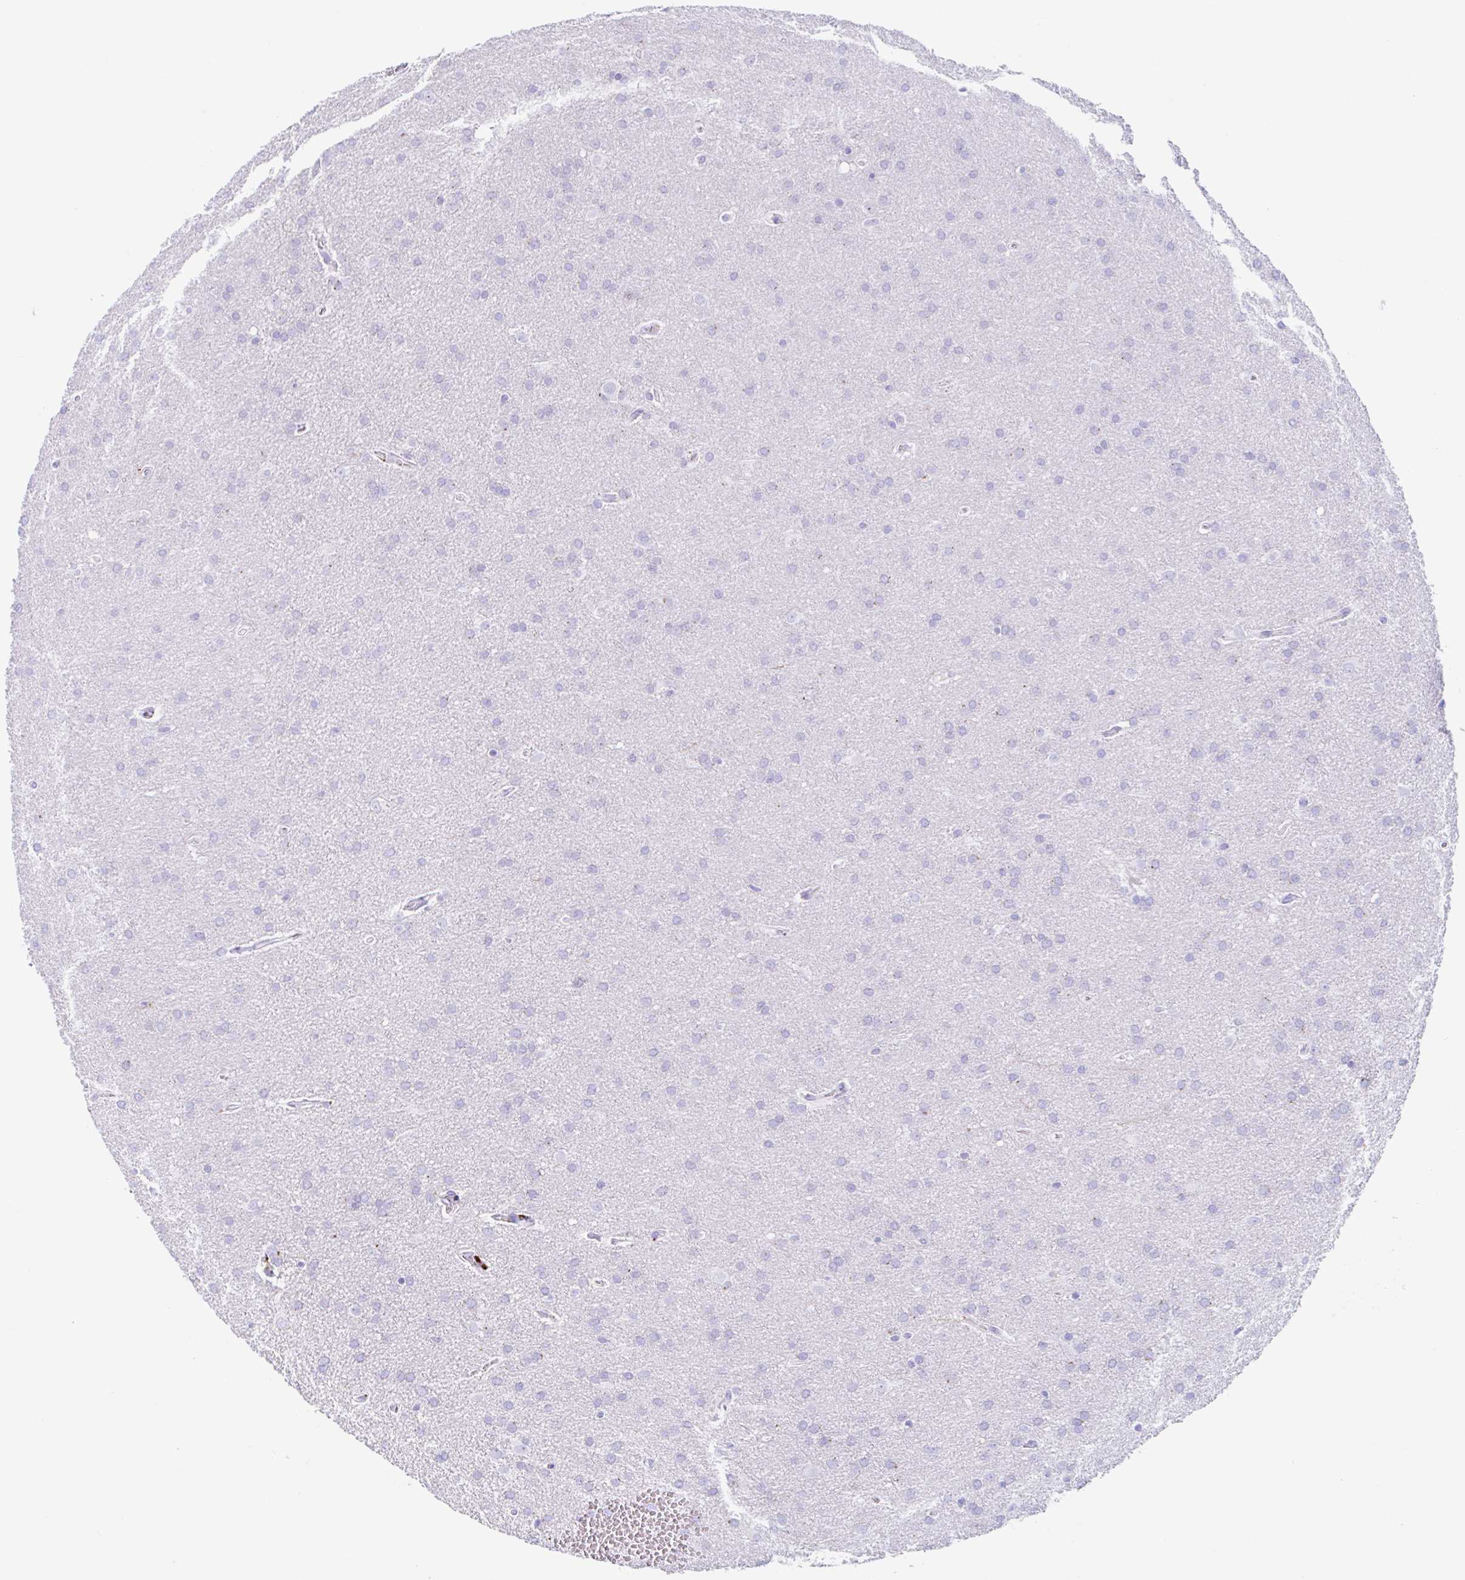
{"staining": {"intensity": "negative", "quantity": "none", "location": "none"}, "tissue": "glioma", "cell_type": "Tumor cells", "image_type": "cancer", "snomed": [{"axis": "morphology", "description": "Glioma, malignant, Low grade"}, {"axis": "topography", "description": "Brain"}], "caption": "This is an IHC micrograph of human glioma. There is no positivity in tumor cells.", "gene": "ANKRD9", "patient": {"sex": "female", "age": 32}}